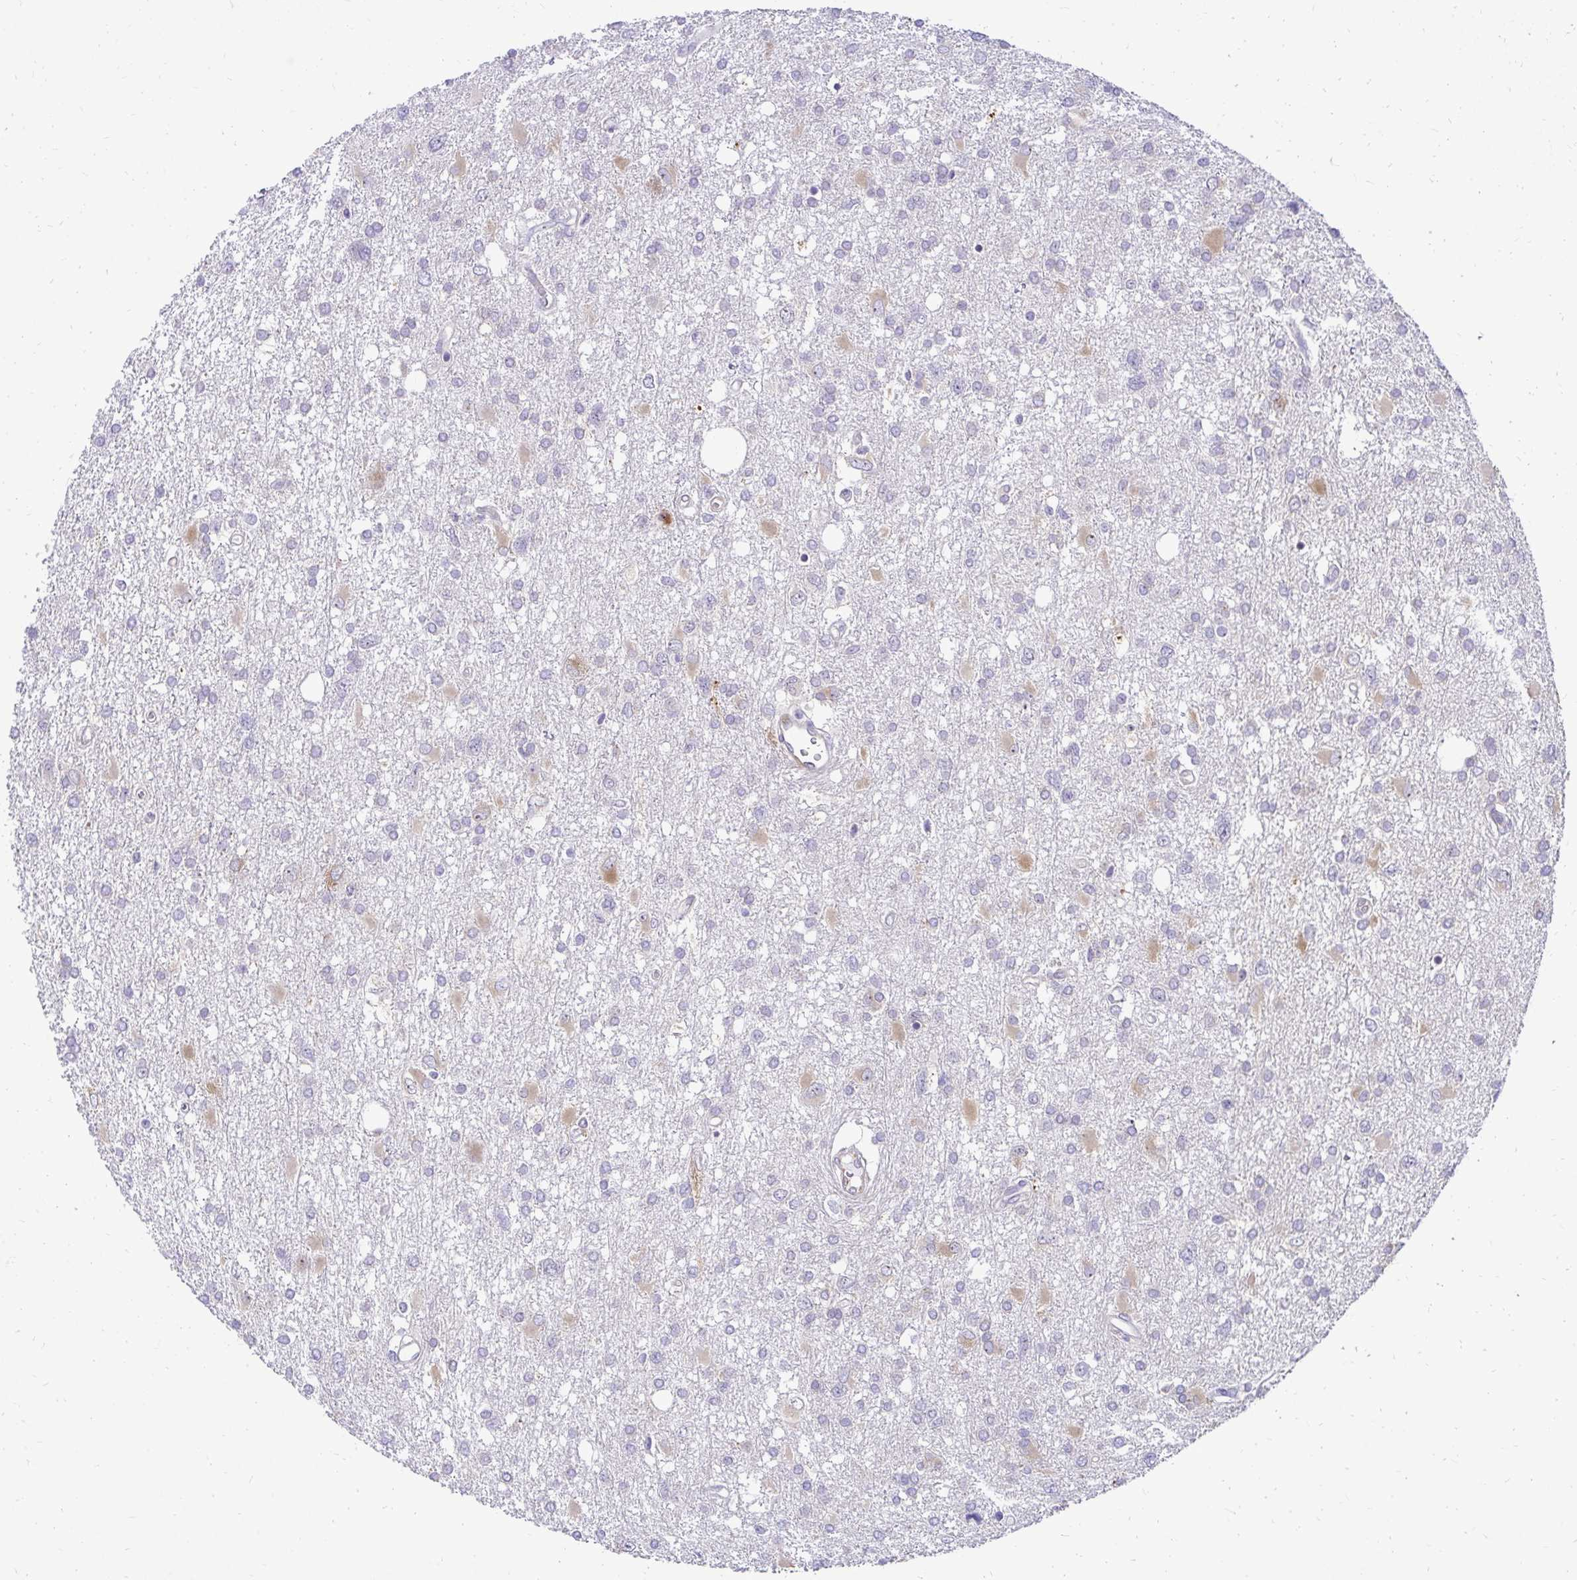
{"staining": {"intensity": "negative", "quantity": "none", "location": "none"}, "tissue": "glioma", "cell_type": "Tumor cells", "image_type": "cancer", "snomed": [{"axis": "morphology", "description": "Glioma, malignant, High grade"}, {"axis": "topography", "description": "Brain"}], "caption": "Glioma stained for a protein using immunohistochemistry shows no positivity tumor cells.", "gene": "NIFK", "patient": {"sex": "male", "age": 61}}